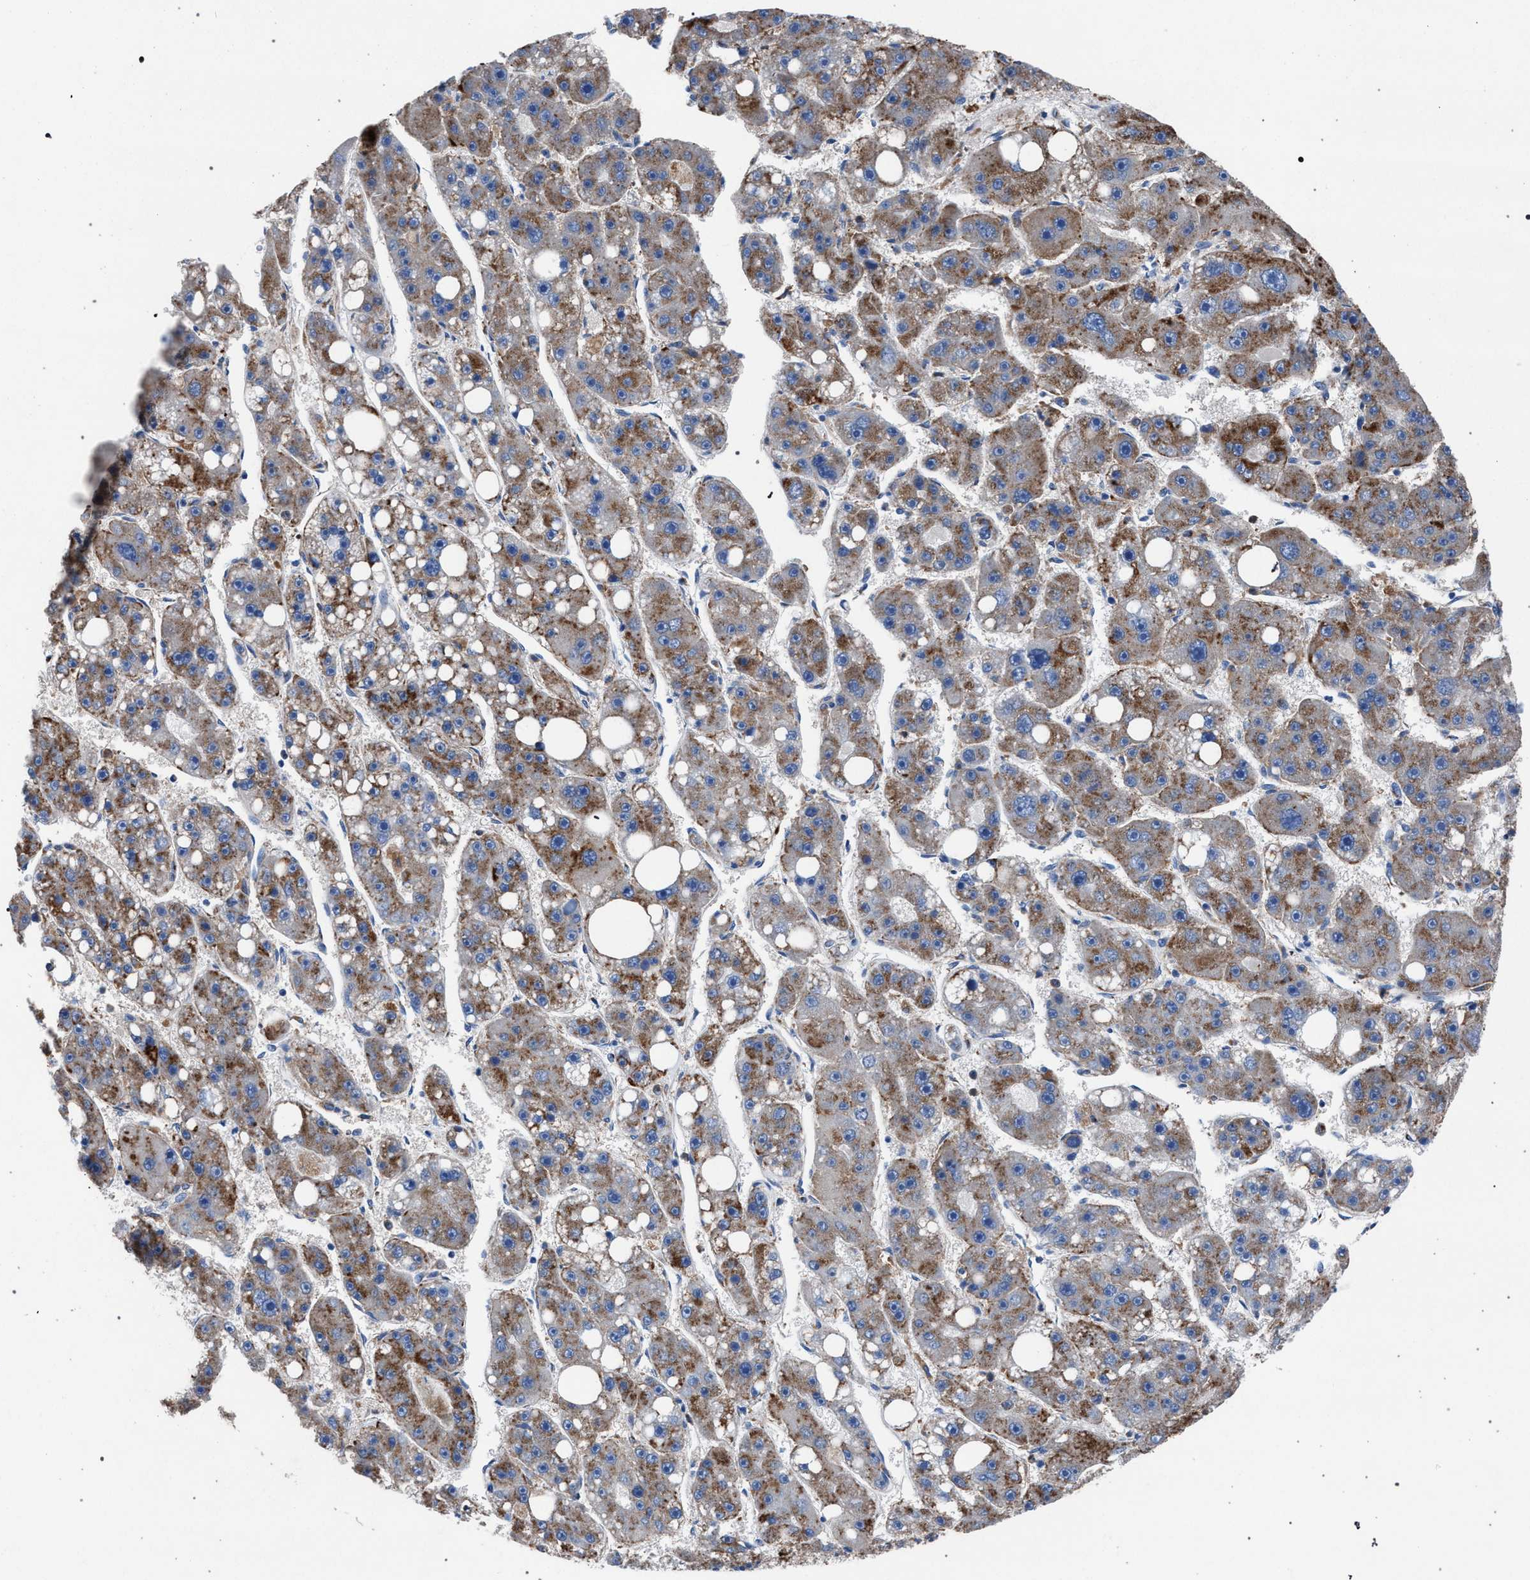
{"staining": {"intensity": "moderate", "quantity": ">75%", "location": "cytoplasmic/membranous"}, "tissue": "liver cancer", "cell_type": "Tumor cells", "image_type": "cancer", "snomed": [{"axis": "morphology", "description": "Carcinoma, Hepatocellular, NOS"}, {"axis": "topography", "description": "Liver"}], "caption": "A brown stain labels moderate cytoplasmic/membranous positivity of a protein in human liver cancer tumor cells.", "gene": "ATP6V0A1", "patient": {"sex": "female", "age": 61}}